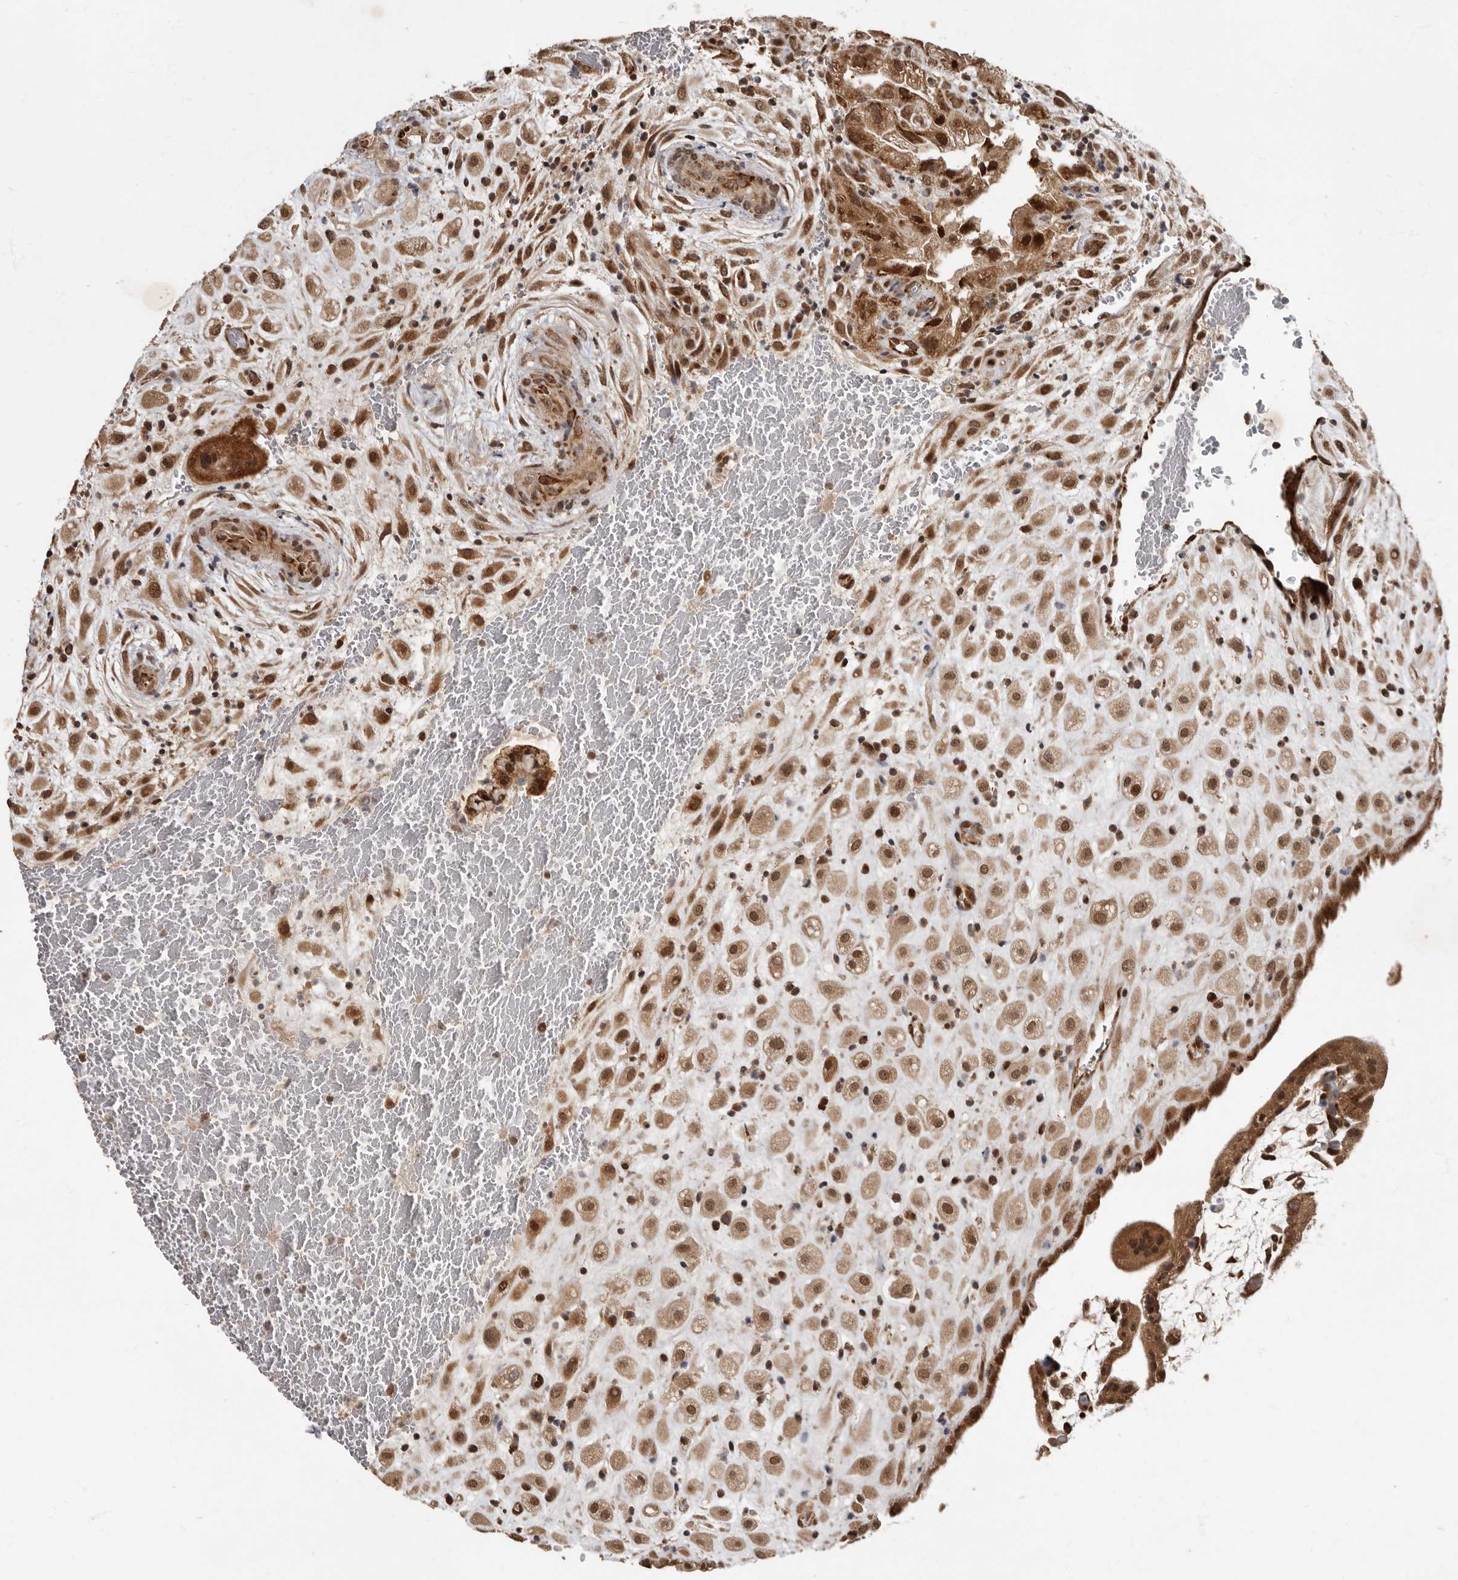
{"staining": {"intensity": "moderate", "quantity": ">75%", "location": "cytoplasmic/membranous,nuclear"}, "tissue": "placenta", "cell_type": "Decidual cells", "image_type": "normal", "snomed": [{"axis": "morphology", "description": "Normal tissue, NOS"}, {"axis": "topography", "description": "Placenta"}], "caption": "Brown immunohistochemical staining in unremarkable human placenta exhibits moderate cytoplasmic/membranous,nuclear staining in approximately >75% of decidual cells. Nuclei are stained in blue.", "gene": "LRGUK", "patient": {"sex": "female", "age": 35}}